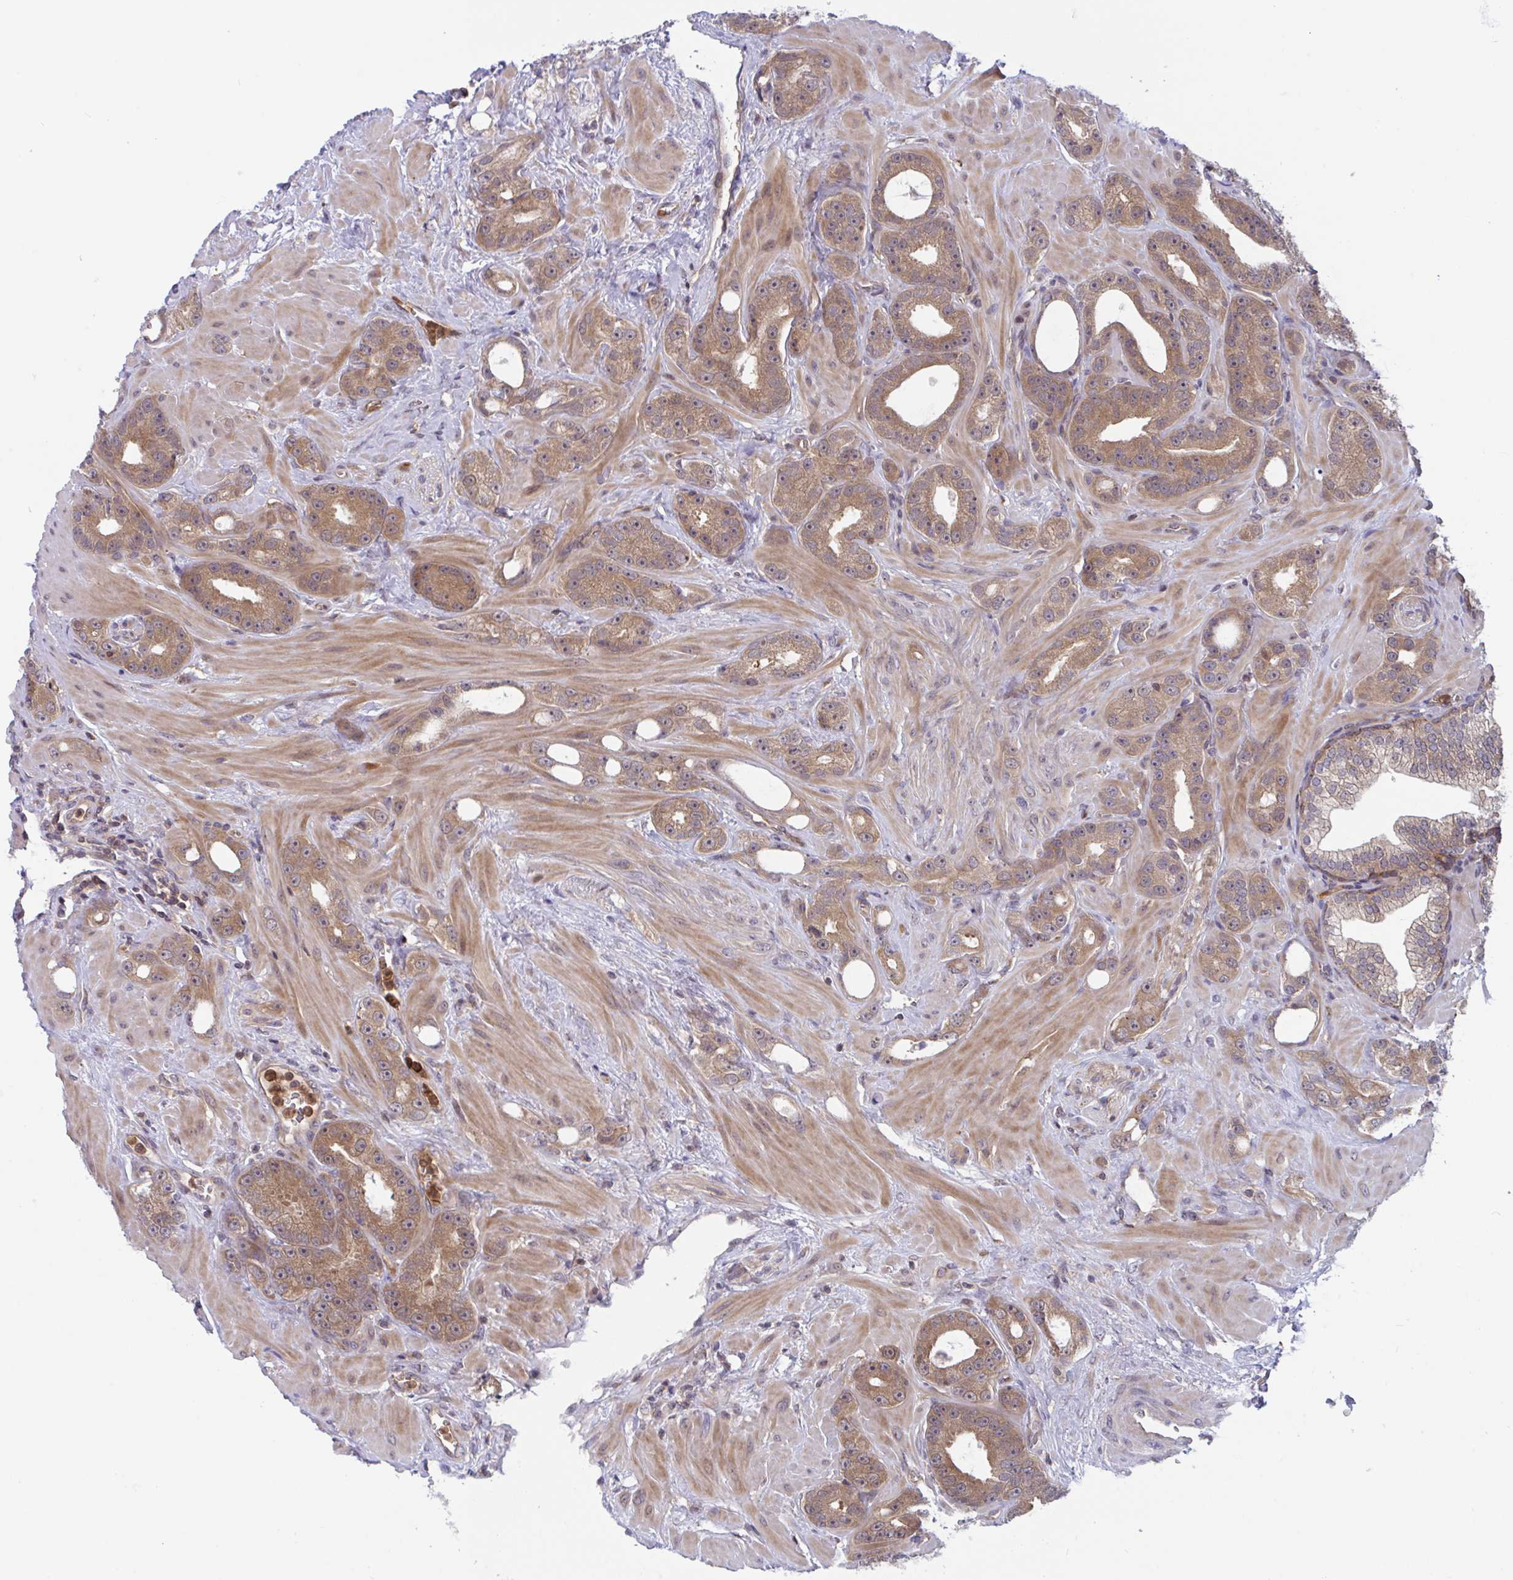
{"staining": {"intensity": "moderate", "quantity": ">75%", "location": "cytoplasmic/membranous,nuclear"}, "tissue": "prostate cancer", "cell_type": "Tumor cells", "image_type": "cancer", "snomed": [{"axis": "morphology", "description": "Adenocarcinoma, High grade"}, {"axis": "topography", "description": "Prostate"}], "caption": "Brown immunohistochemical staining in human adenocarcinoma (high-grade) (prostate) reveals moderate cytoplasmic/membranous and nuclear positivity in about >75% of tumor cells.", "gene": "LMNTD2", "patient": {"sex": "male", "age": 65}}